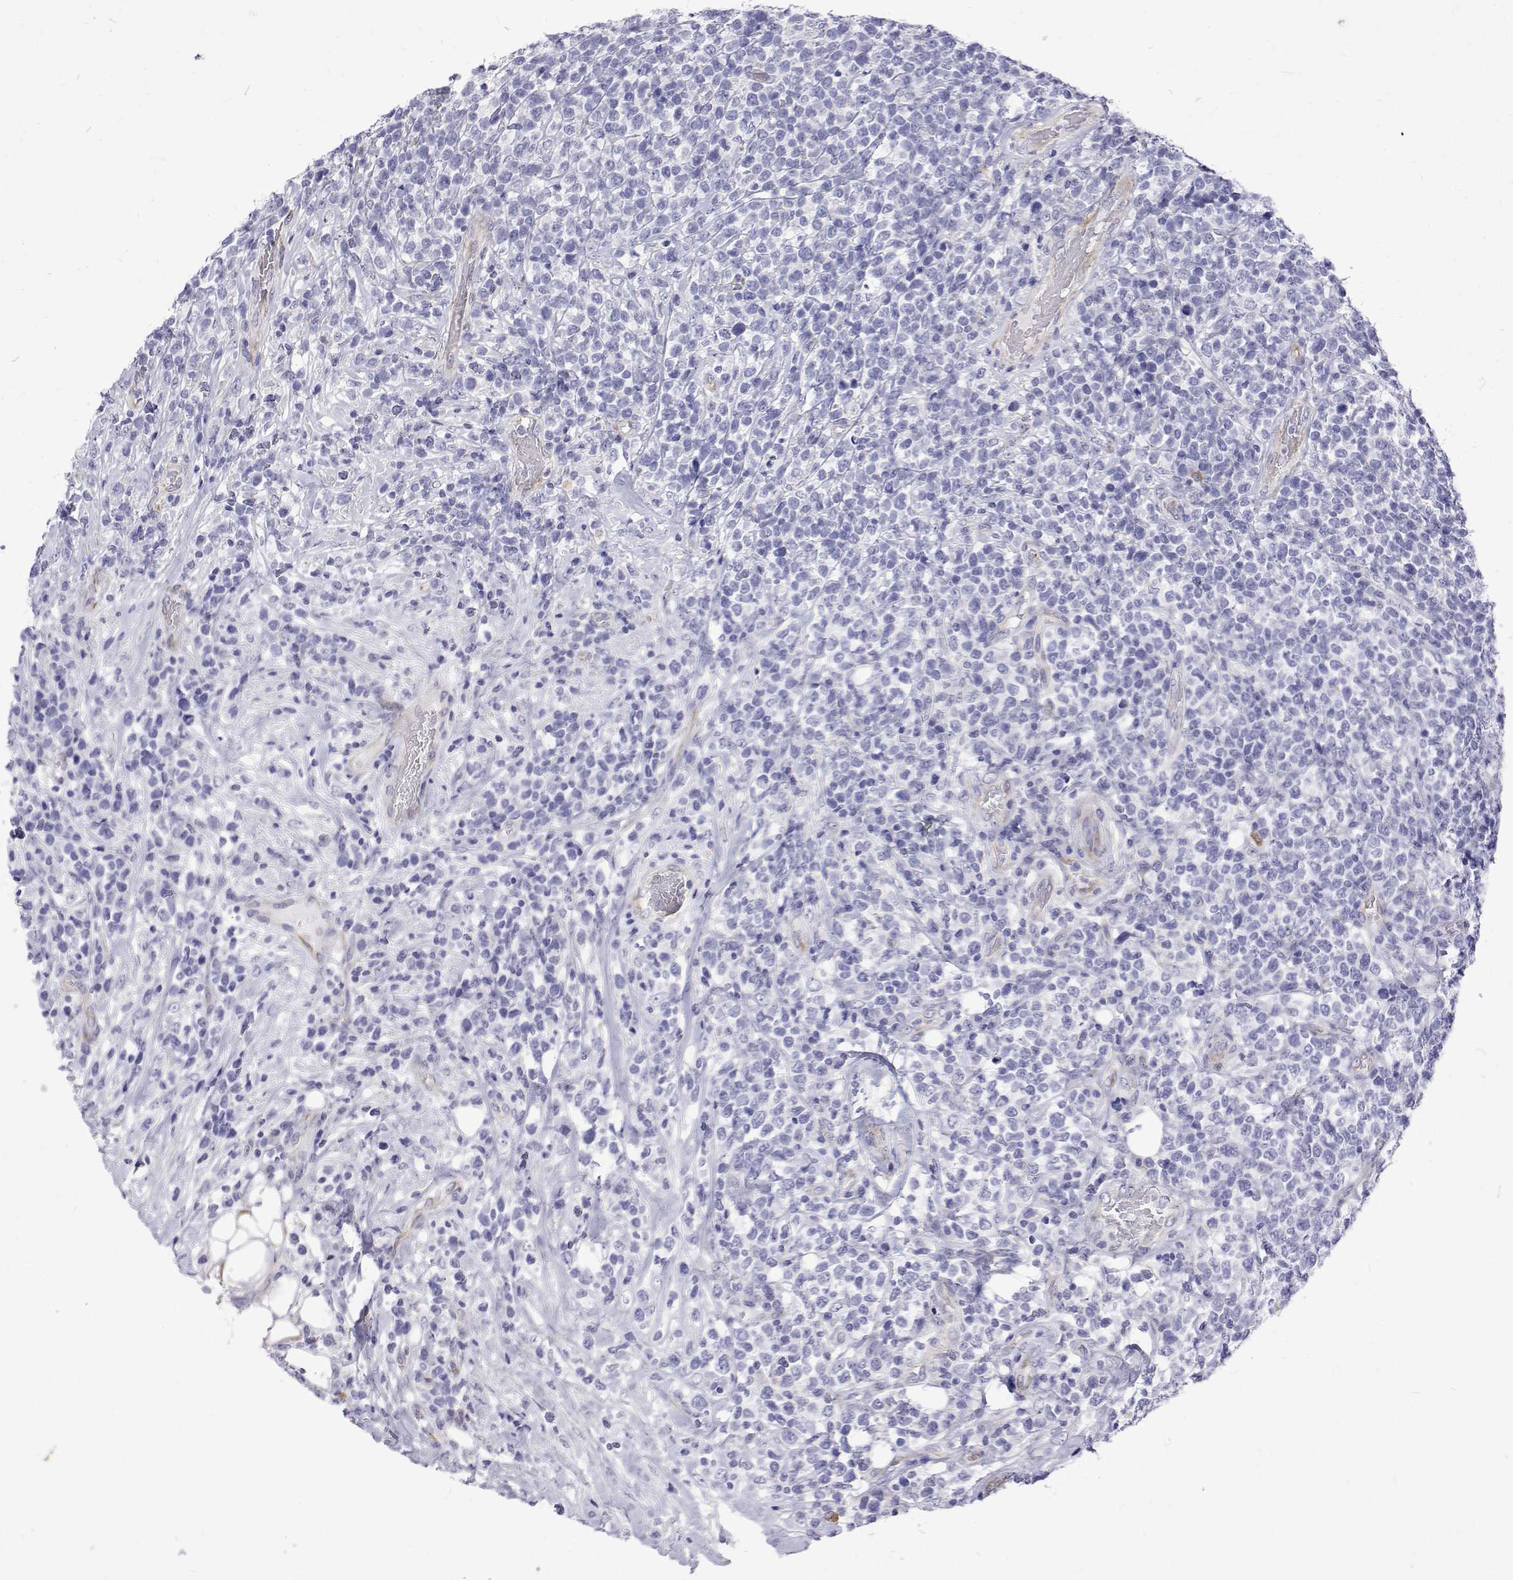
{"staining": {"intensity": "negative", "quantity": "none", "location": "none"}, "tissue": "lymphoma", "cell_type": "Tumor cells", "image_type": "cancer", "snomed": [{"axis": "morphology", "description": "Malignant lymphoma, non-Hodgkin's type, High grade"}, {"axis": "topography", "description": "Soft tissue"}], "caption": "An immunohistochemistry histopathology image of lymphoma is shown. There is no staining in tumor cells of lymphoma.", "gene": "OPRPN", "patient": {"sex": "female", "age": 56}}